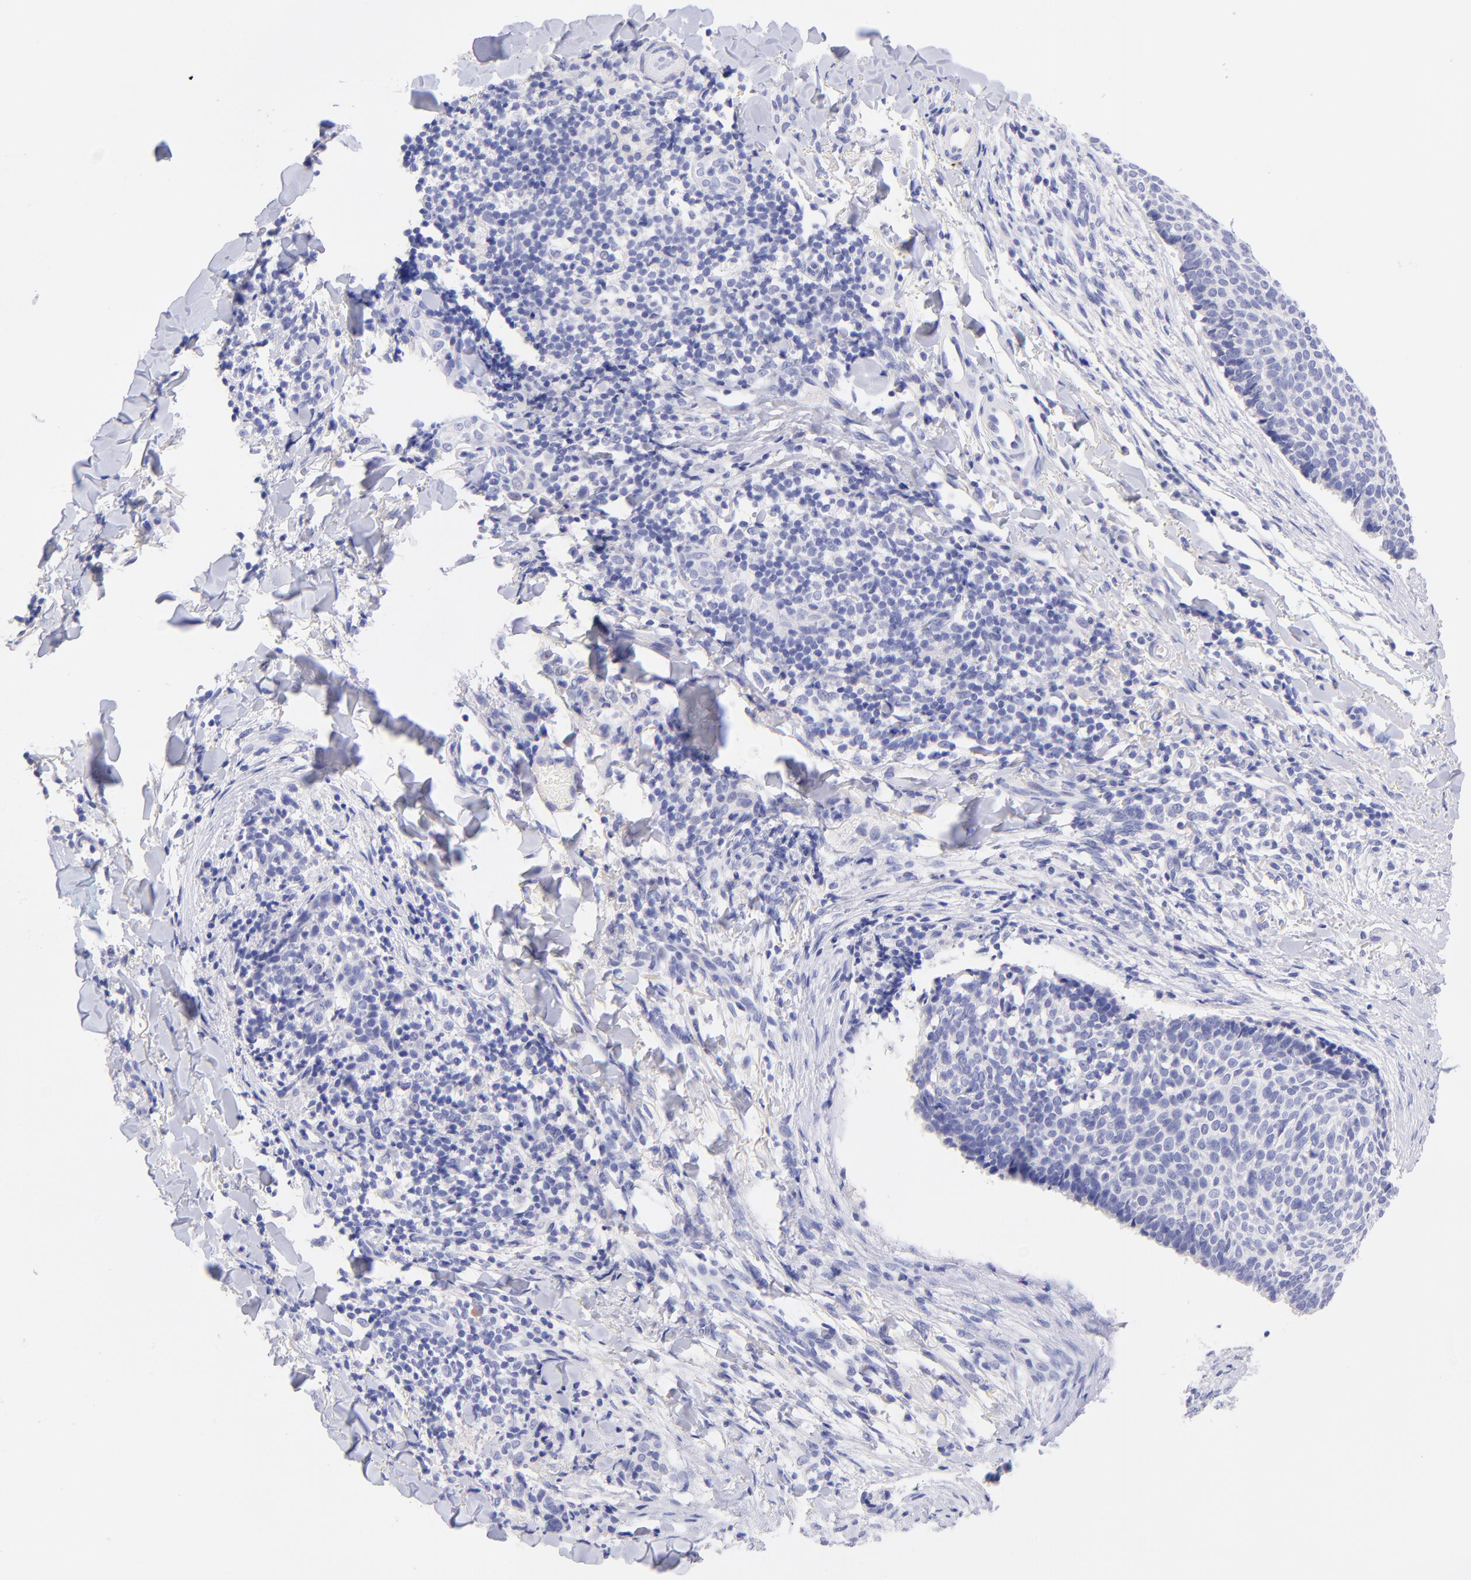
{"staining": {"intensity": "negative", "quantity": "none", "location": "none"}, "tissue": "skin cancer", "cell_type": "Tumor cells", "image_type": "cancer", "snomed": [{"axis": "morphology", "description": "Normal tissue, NOS"}, {"axis": "morphology", "description": "Basal cell carcinoma"}, {"axis": "topography", "description": "Skin"}], "caption": "Immunohistochemical staining of human skin basal cell carcinoma displays no significant expression in tumor cells.", "gene": "RAB3B", "patient": {"sex": "female", "age": 57}}